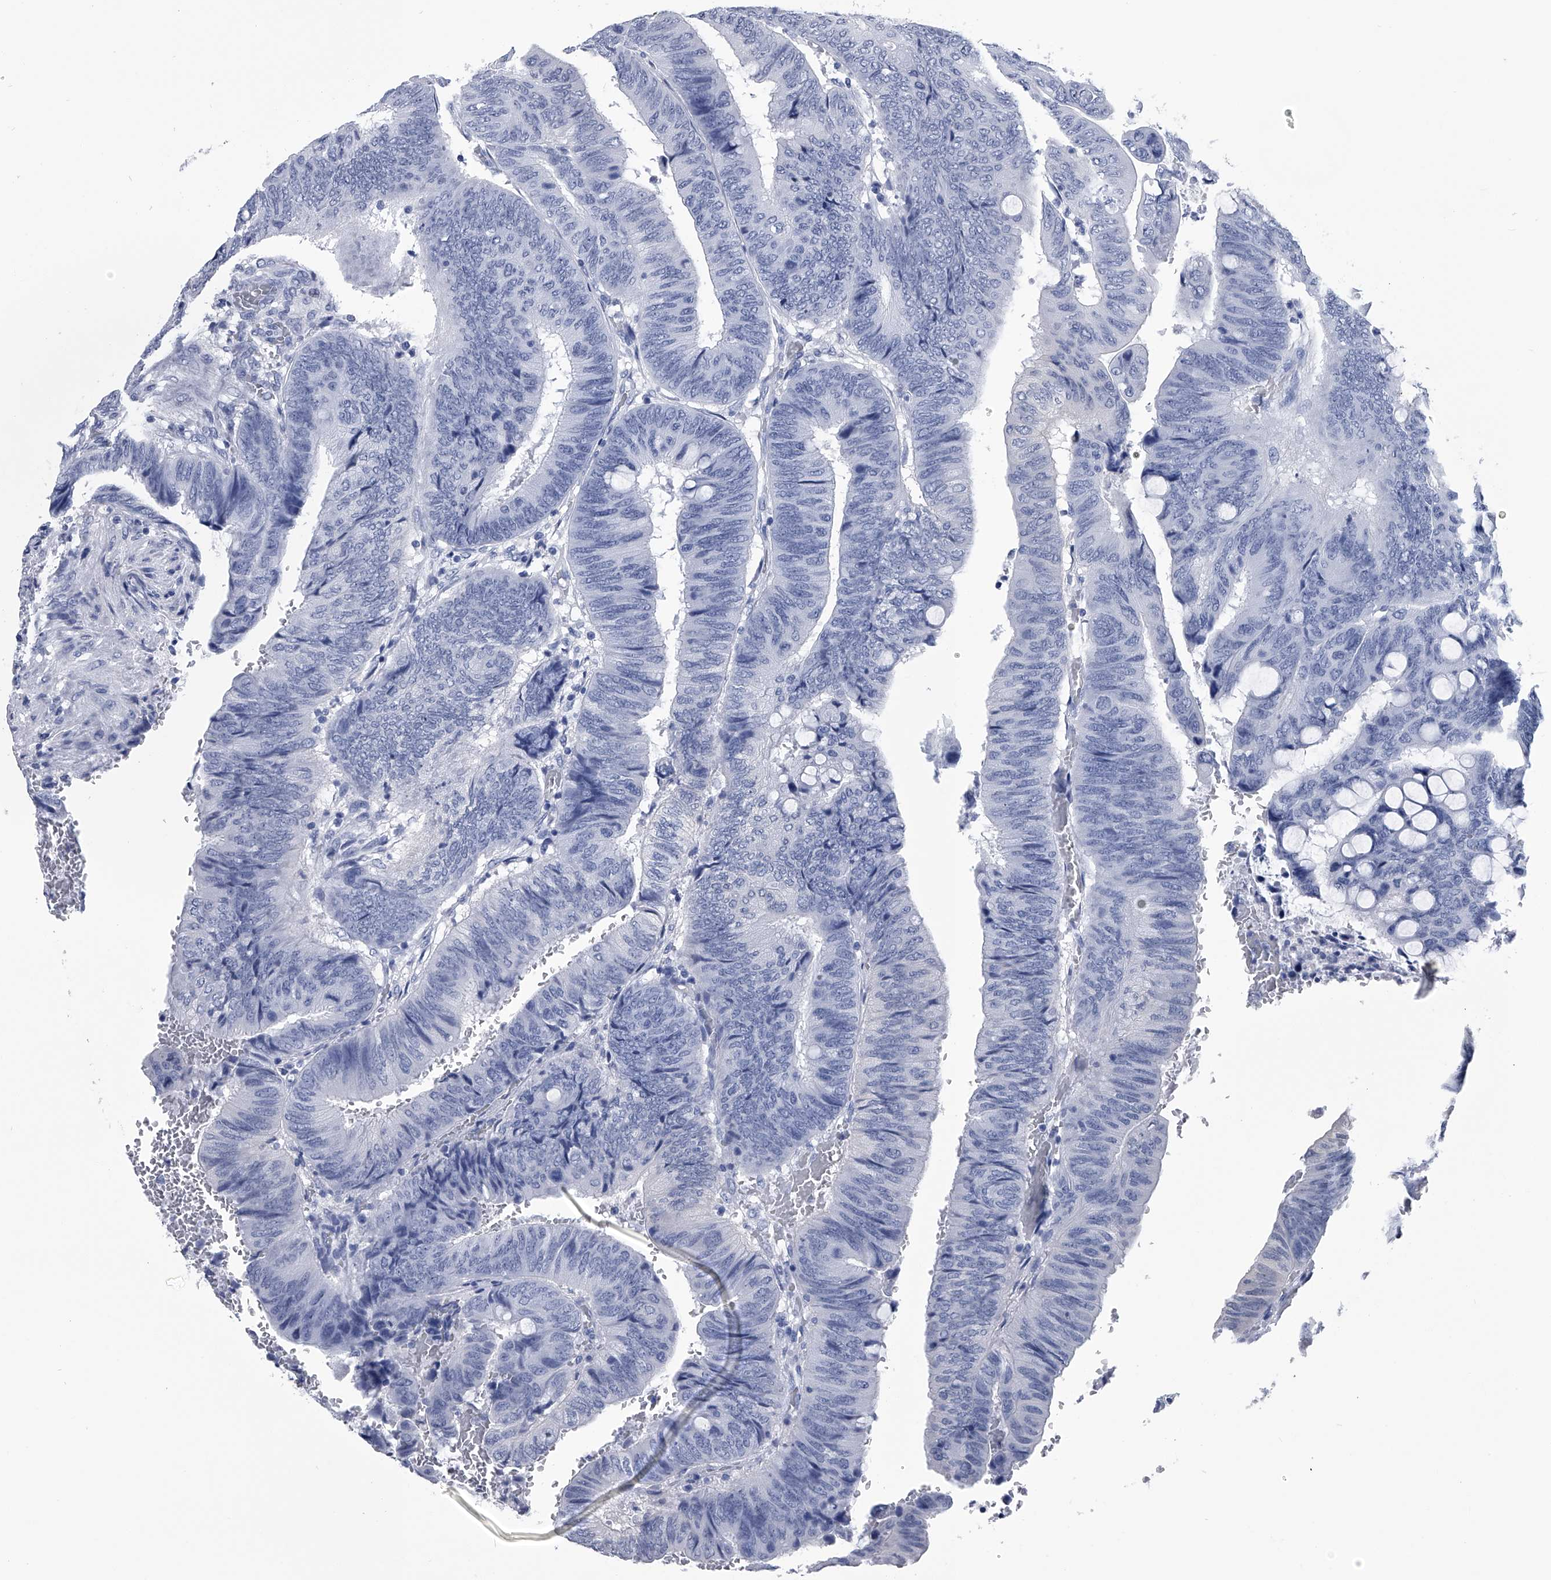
{"staining": {"intensity": "negative", "quantity": "none", "location": "none"}, "tissue": "colorectal cancer", "cell_type": "Tumor cells", "image_type": "cancer", "snomed": [{"axis": "morphology", "description": "Normal tissue, NOS"}, {"axis": "morphology", "description": "Adenocarcinoma, NOS"}, {"axis": "topography", "description": "Rectum"}, {"axis": "topography", "description": "Peripheral nerve tissue"}], "caption": "The image reveals no significant staining in tumor cells of colorectal adenocarcinoma.", "gene": "PDXK", "patient": {"sex": "male", "age": 92}}